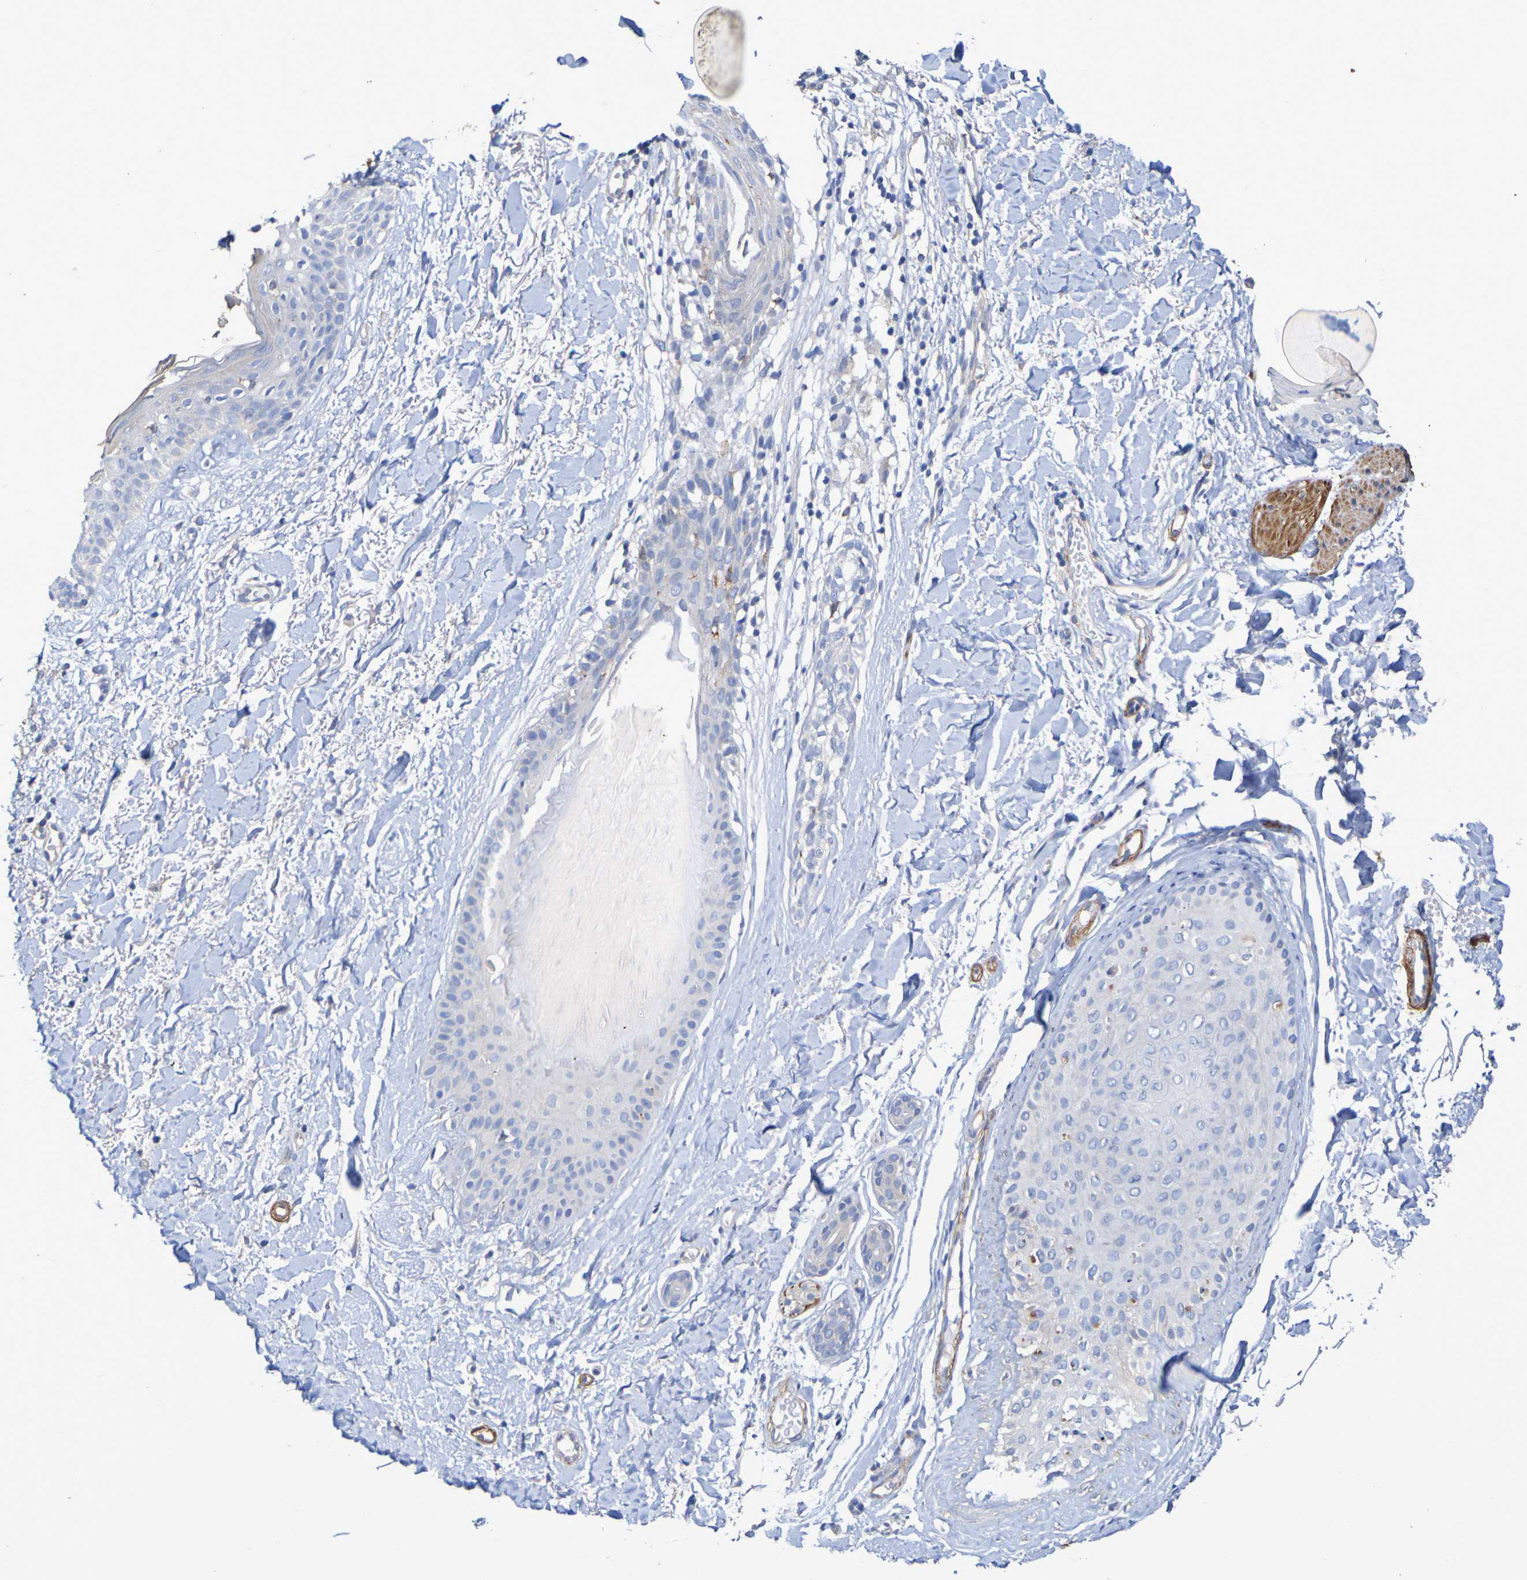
{"staining": {"intensity": "negative", "quantity": "none", "location": "none"}, "tissue": "skin cancer", "cell_type": "Tumor cells", "image_type": "cancer", "snomed": [{"axis": "morphology", "description": "Normal tissue, NOS"}, {"axis": "morphology", "description": "Basal cell carcinoma"}, {"axis": "topography", "description": "Skin"}], "caption": "DAB (3,3'-diaminobenzidine) immunohistochemical staining of basal cell carcinoma (skin) displays no significant positivity in tumor cells.", "gene": "SRPRB", "patient": {"sex": "female", "age": 70}}